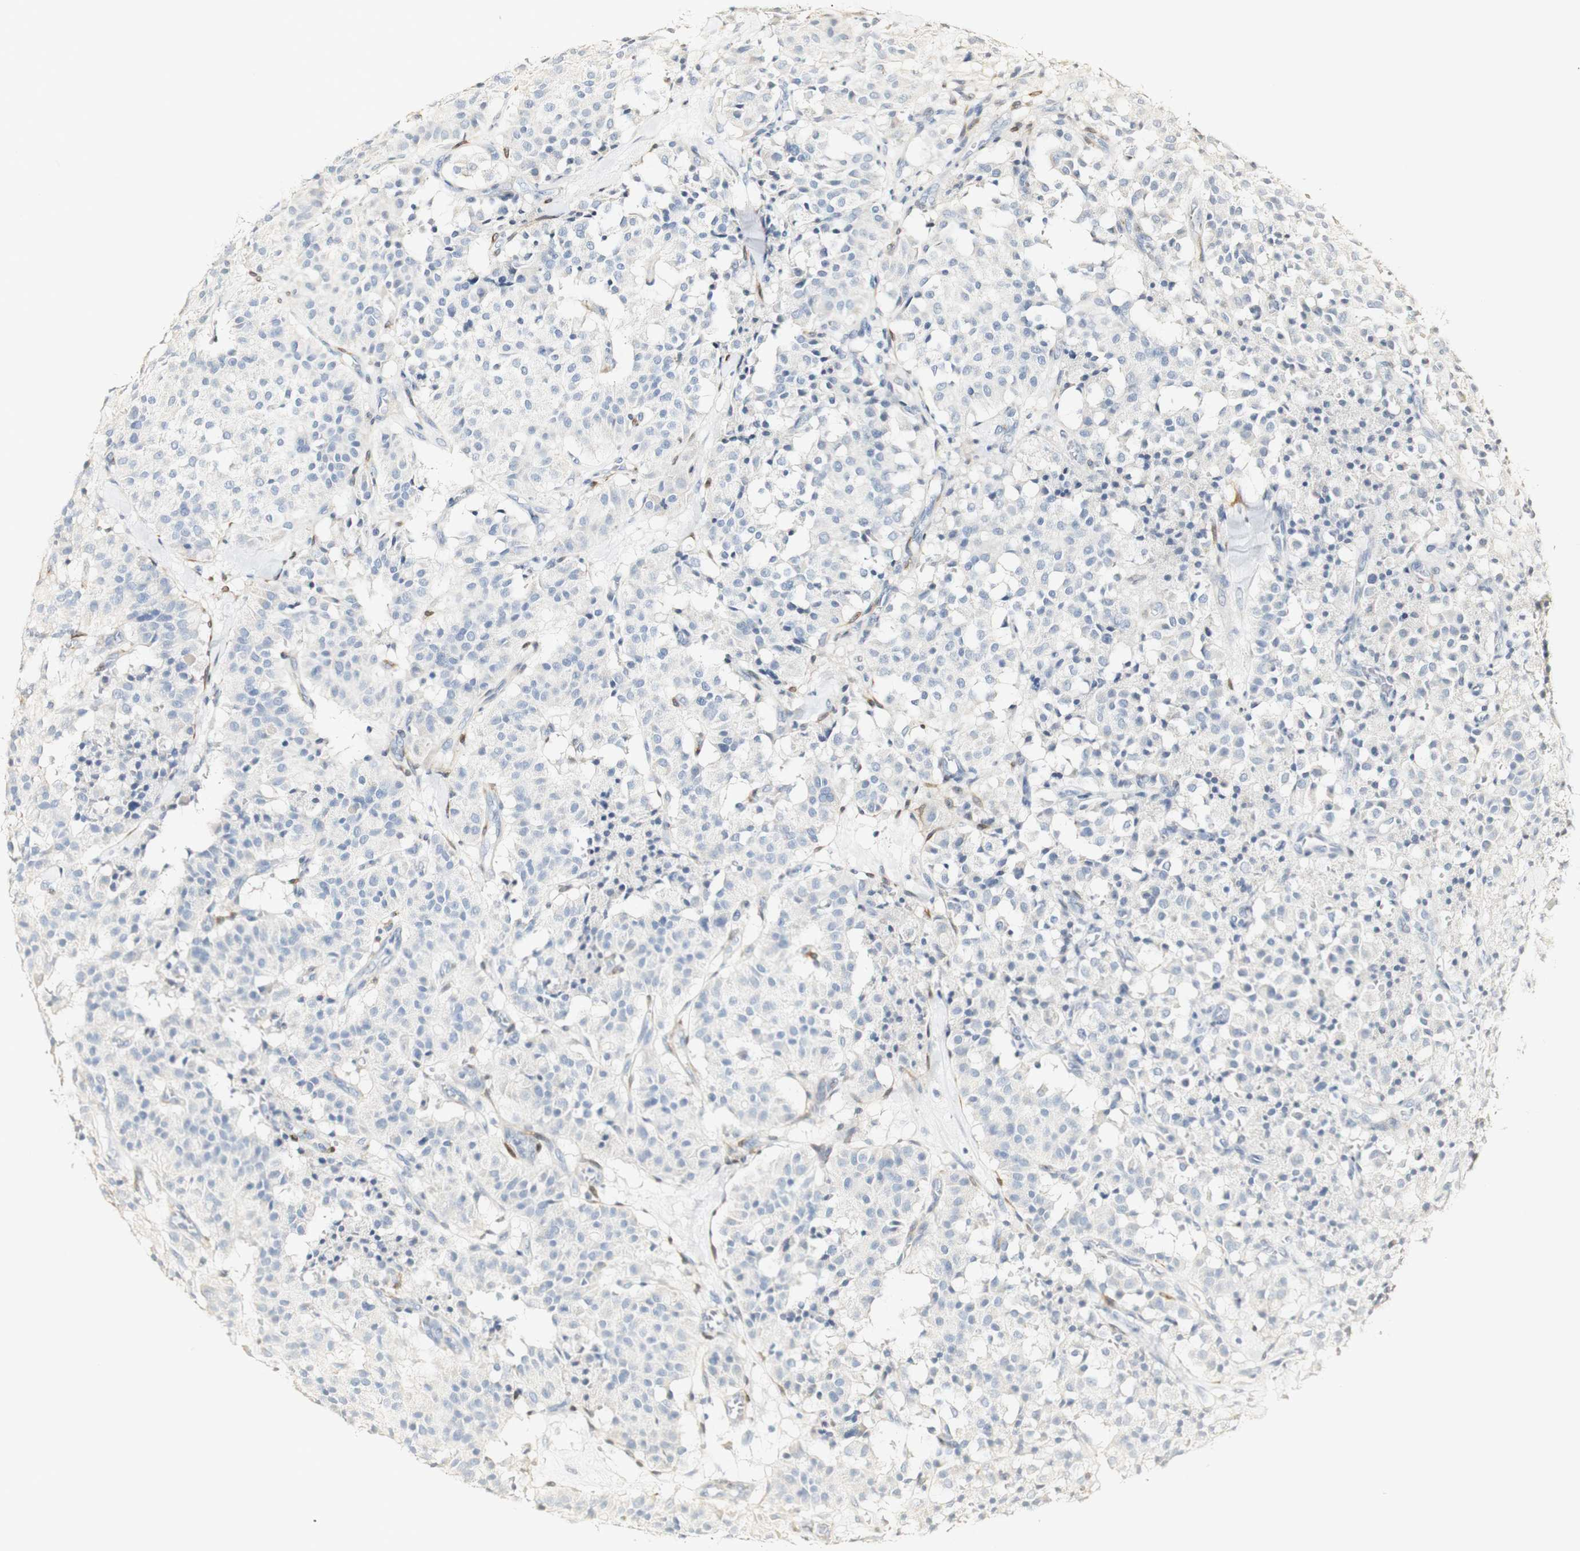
{"staining": {"intensity": "negative", "quantity": "none", "location": "none"}, "tissue": "carcinoid", "cell_type": "Tumor cells", "image_type": "cancer", "snomed": [{"axis": "morphology", "description": "Carcinoid, malignant, NOS"}, {"axis": "topography", "description": "Lung"}], "caption": "A high-resolution histopathology image shows immunohistochemistry (IHC) staining of carcinoid, which displays no significant expression in tumor cells.", "gene": "FMO3", "patient": {"sex": "male", "age": 30}}